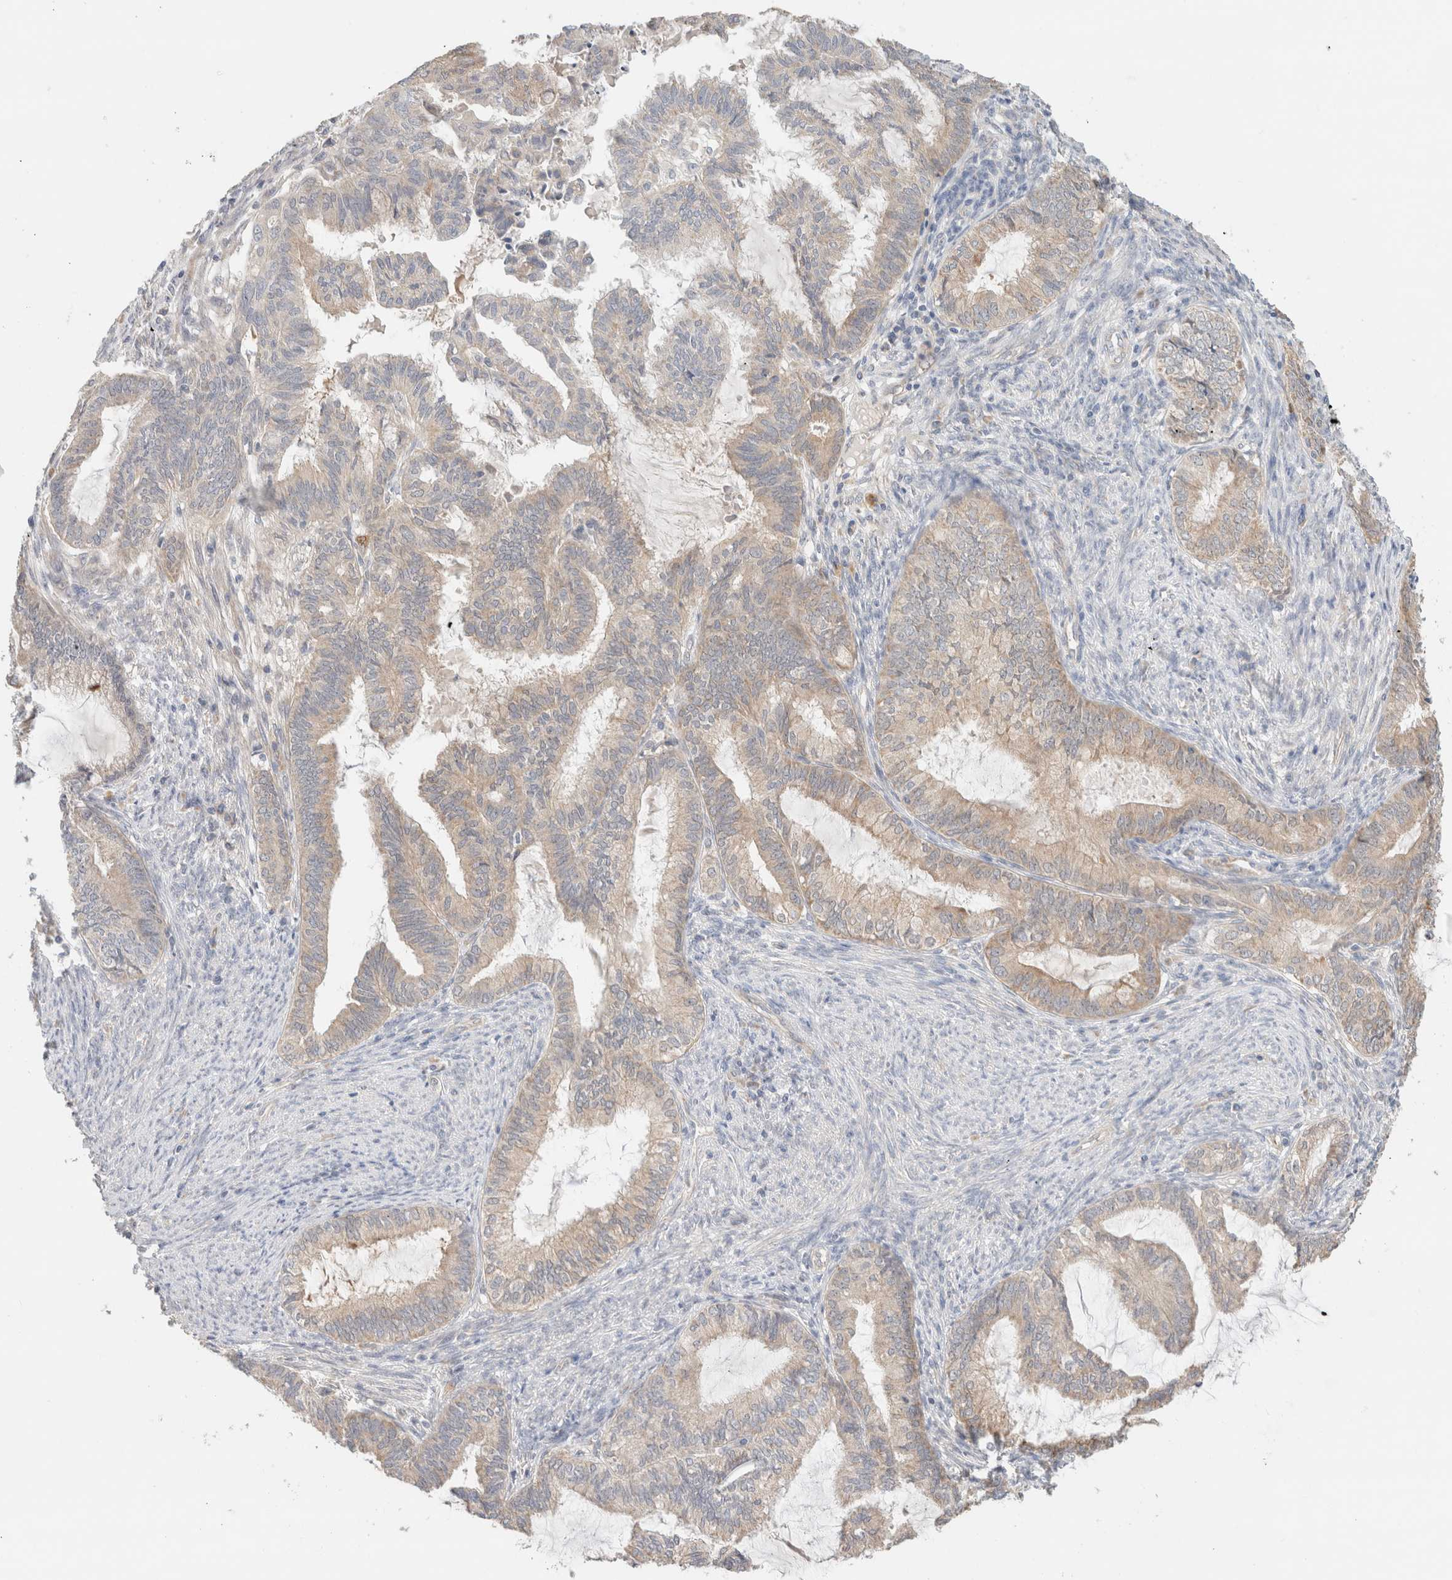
{"staining": {"intensity": "weak", "quantity": "<25%", "location": "cytoplasmic/membranous"}, "tissue": "endometrial cancer", "cell_type": "Tumor cells", "image_type": "cancer", "snomed": [{"axis": "morphology", "description": "Adenocarcinoma, NOS"}, {"axis": "topography", "description": "Endometrium"}], "caption": "IHC of human endometrial cancer demonstrates no staining in tumor cells.", "gene": "CA13", "patient": {"sex": "female", "age": 86}}